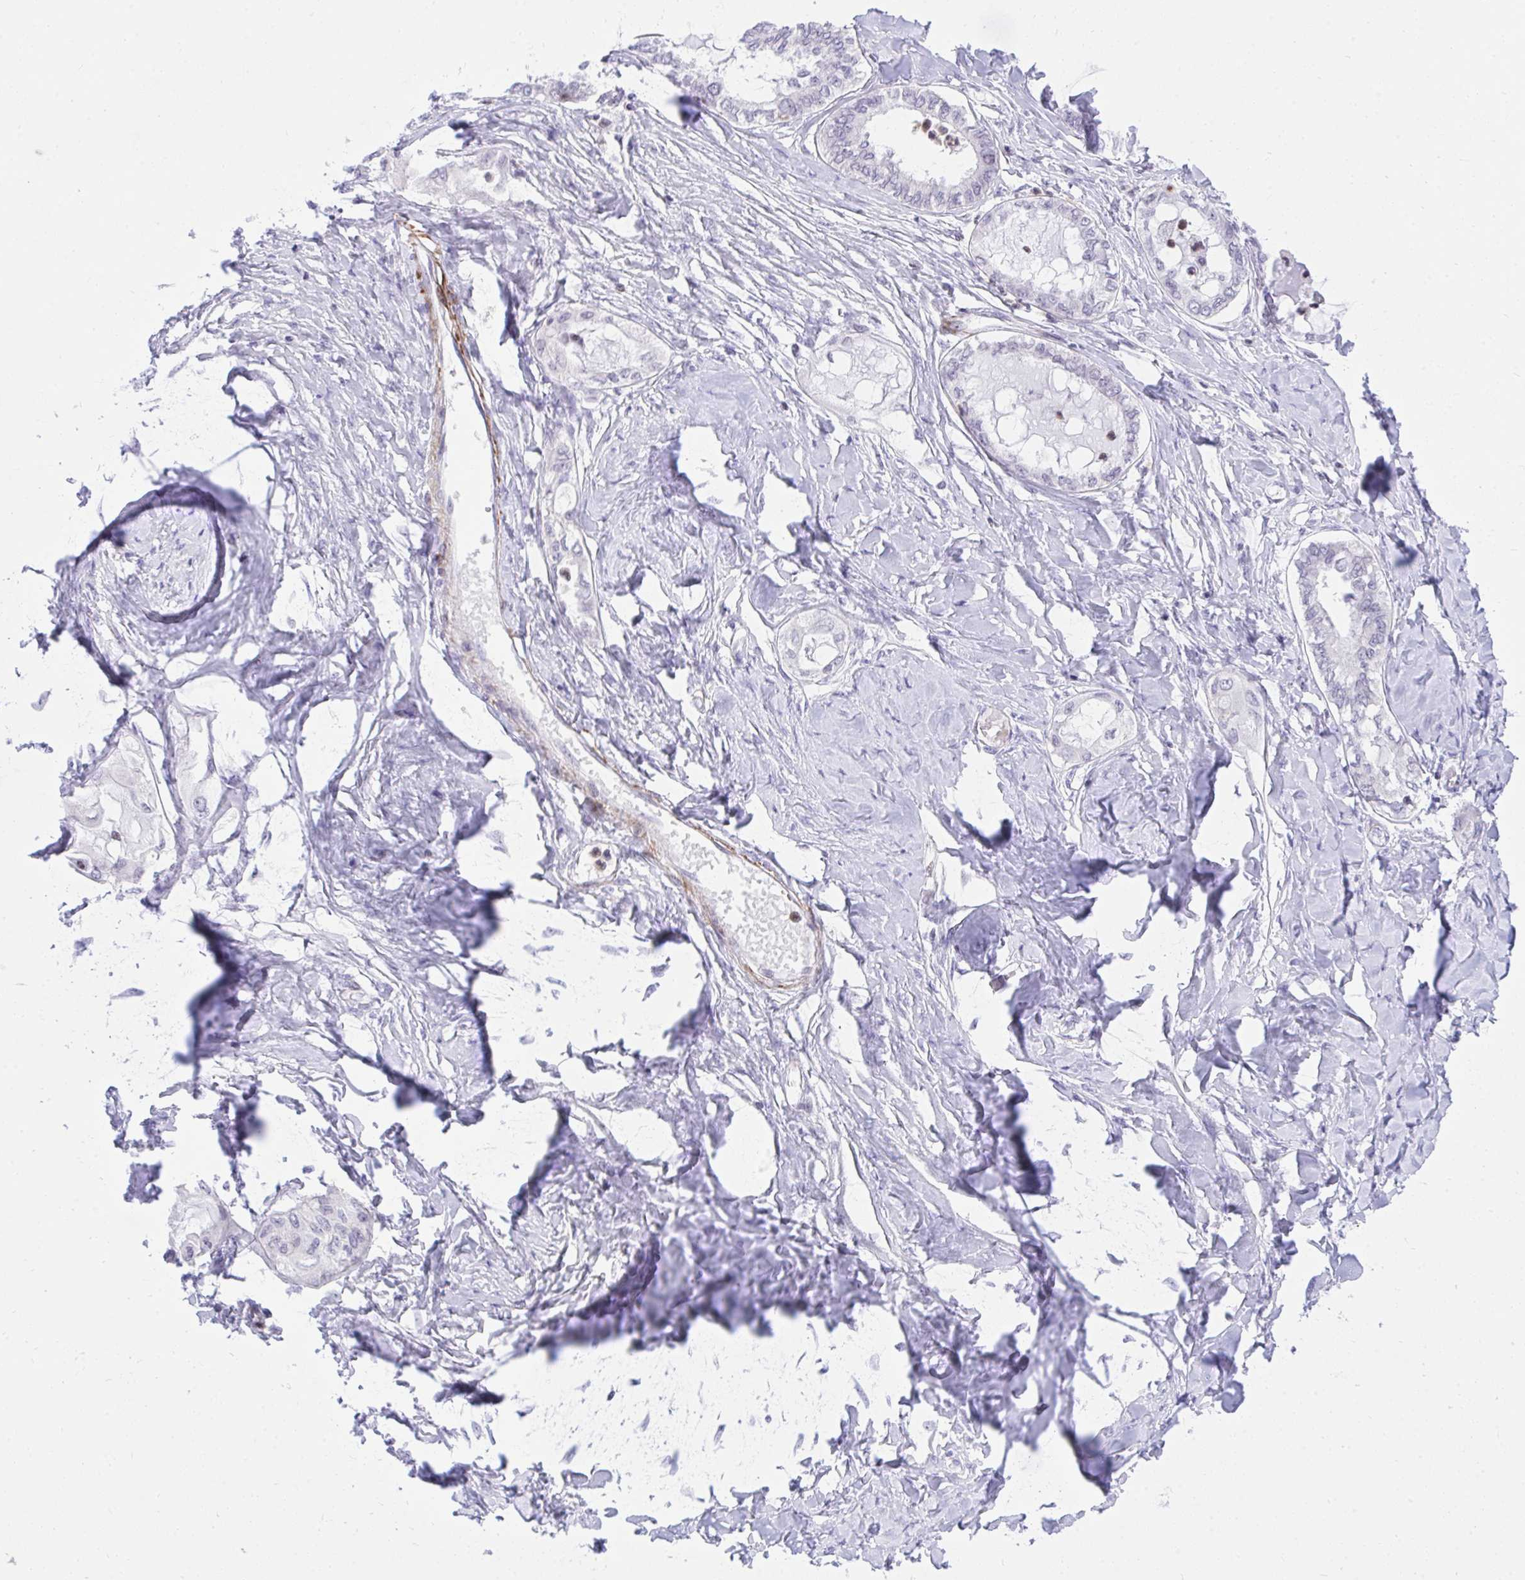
{"staining": {"intensity": "negative", "quantity": "none", "location": "none"}, "tissue": "ovarian cancer", "cell_type": "Tumor cells", "image_type": "cancer", "snomed": [{"axis": "morphology", "description": "Carcinoma, endometroid"}, {"axis": "topography", "description": "Ovary"}], "caption": "Tumor cells are negative for protein expression in human endometroid carcinoma (ovarian).", "gene": "KCNN4", "patient": {"sex": "female", "age": 70}}